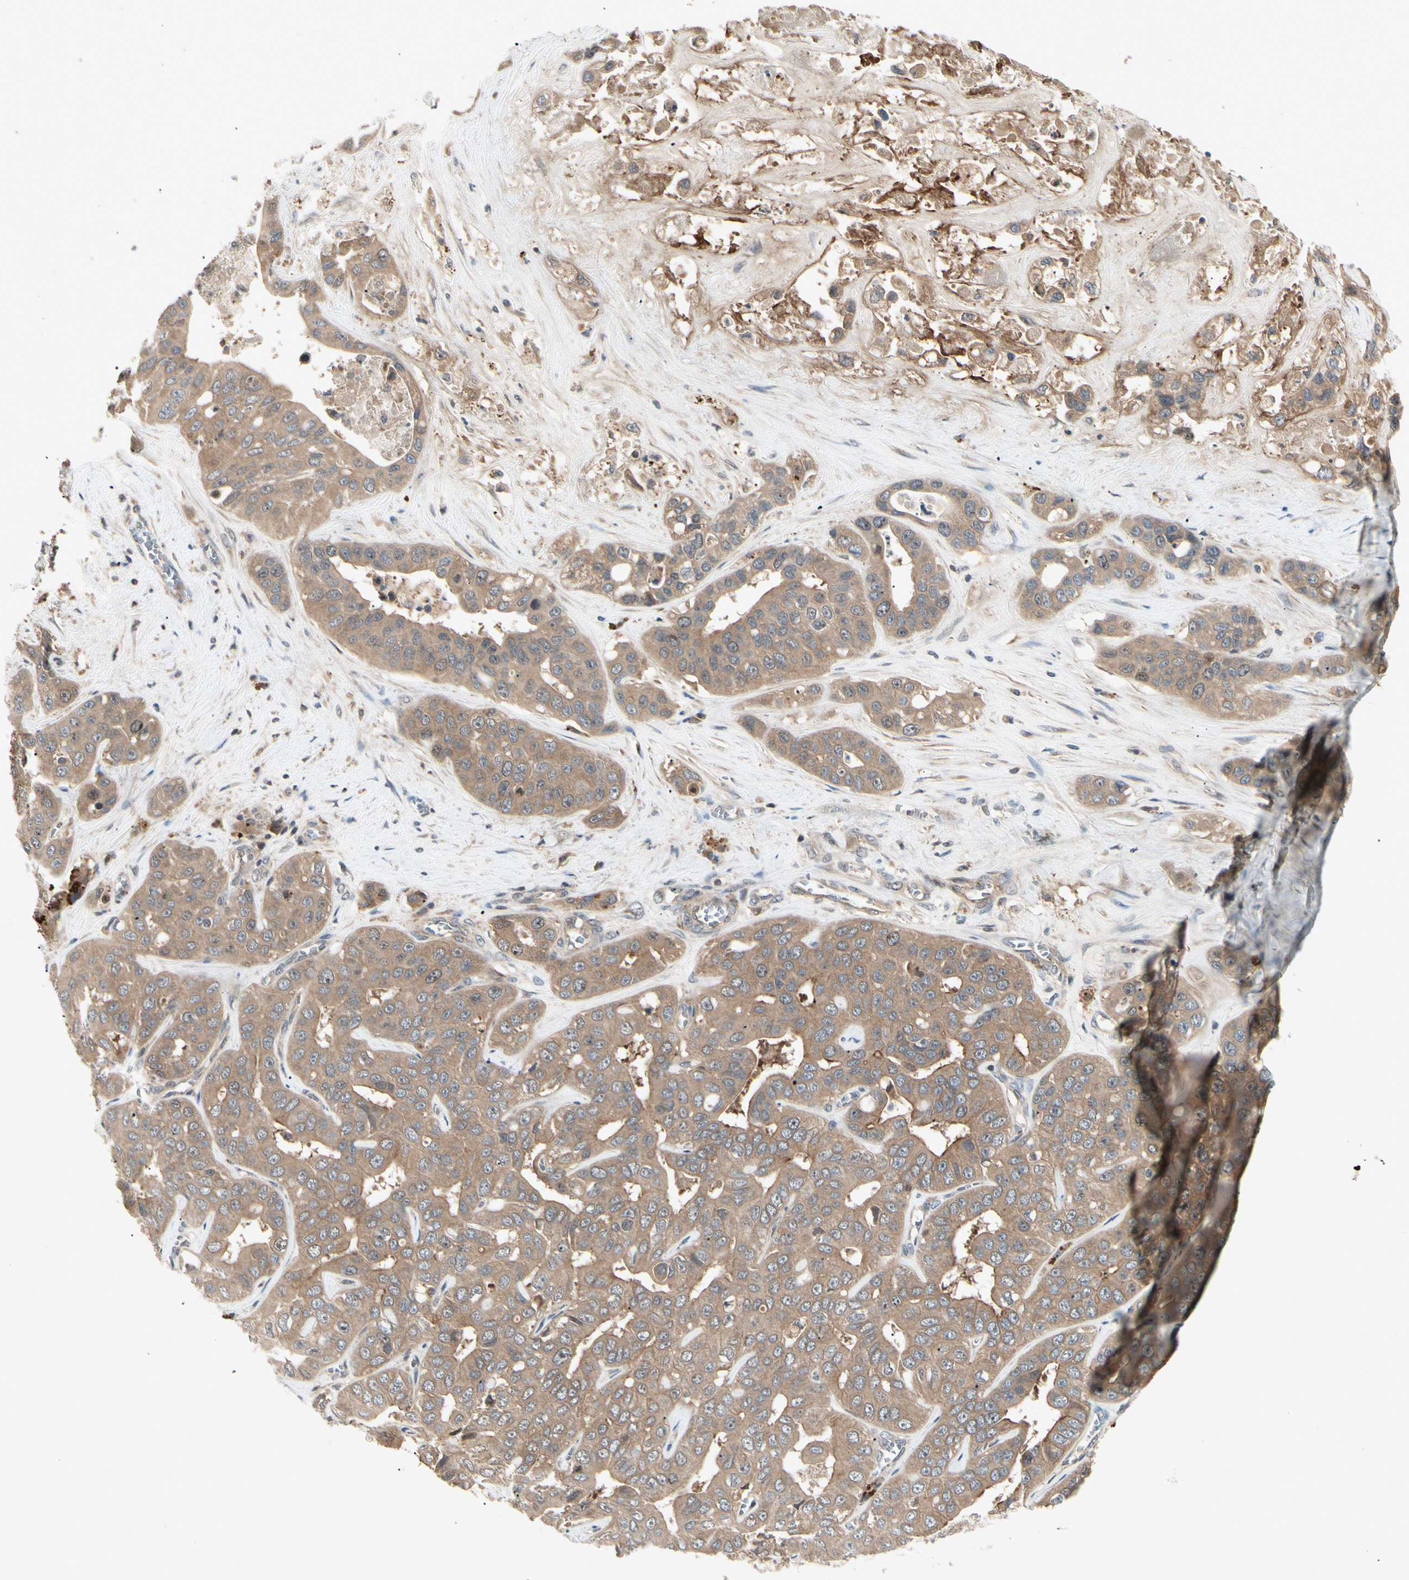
{"staining": {"intensity": "moderate", "quantity": ">75%", "location": "cytoplasmic/membranous"}, "tissue": "liver cancer", "cell_type": "Tumor cells", "image_type": "cancer", "snomed": [{"axis": "morphology", "description": "Cholangiocarcinoma"}, {"axis": "topography", "description": "Liver"}], "caption": "Human liver cholangiocarcinoma stained with a protein marker demonstrates moderate staining in tumor cells.", "gene": "RNF14", "patient": {"sex": "female", "age": 52}}